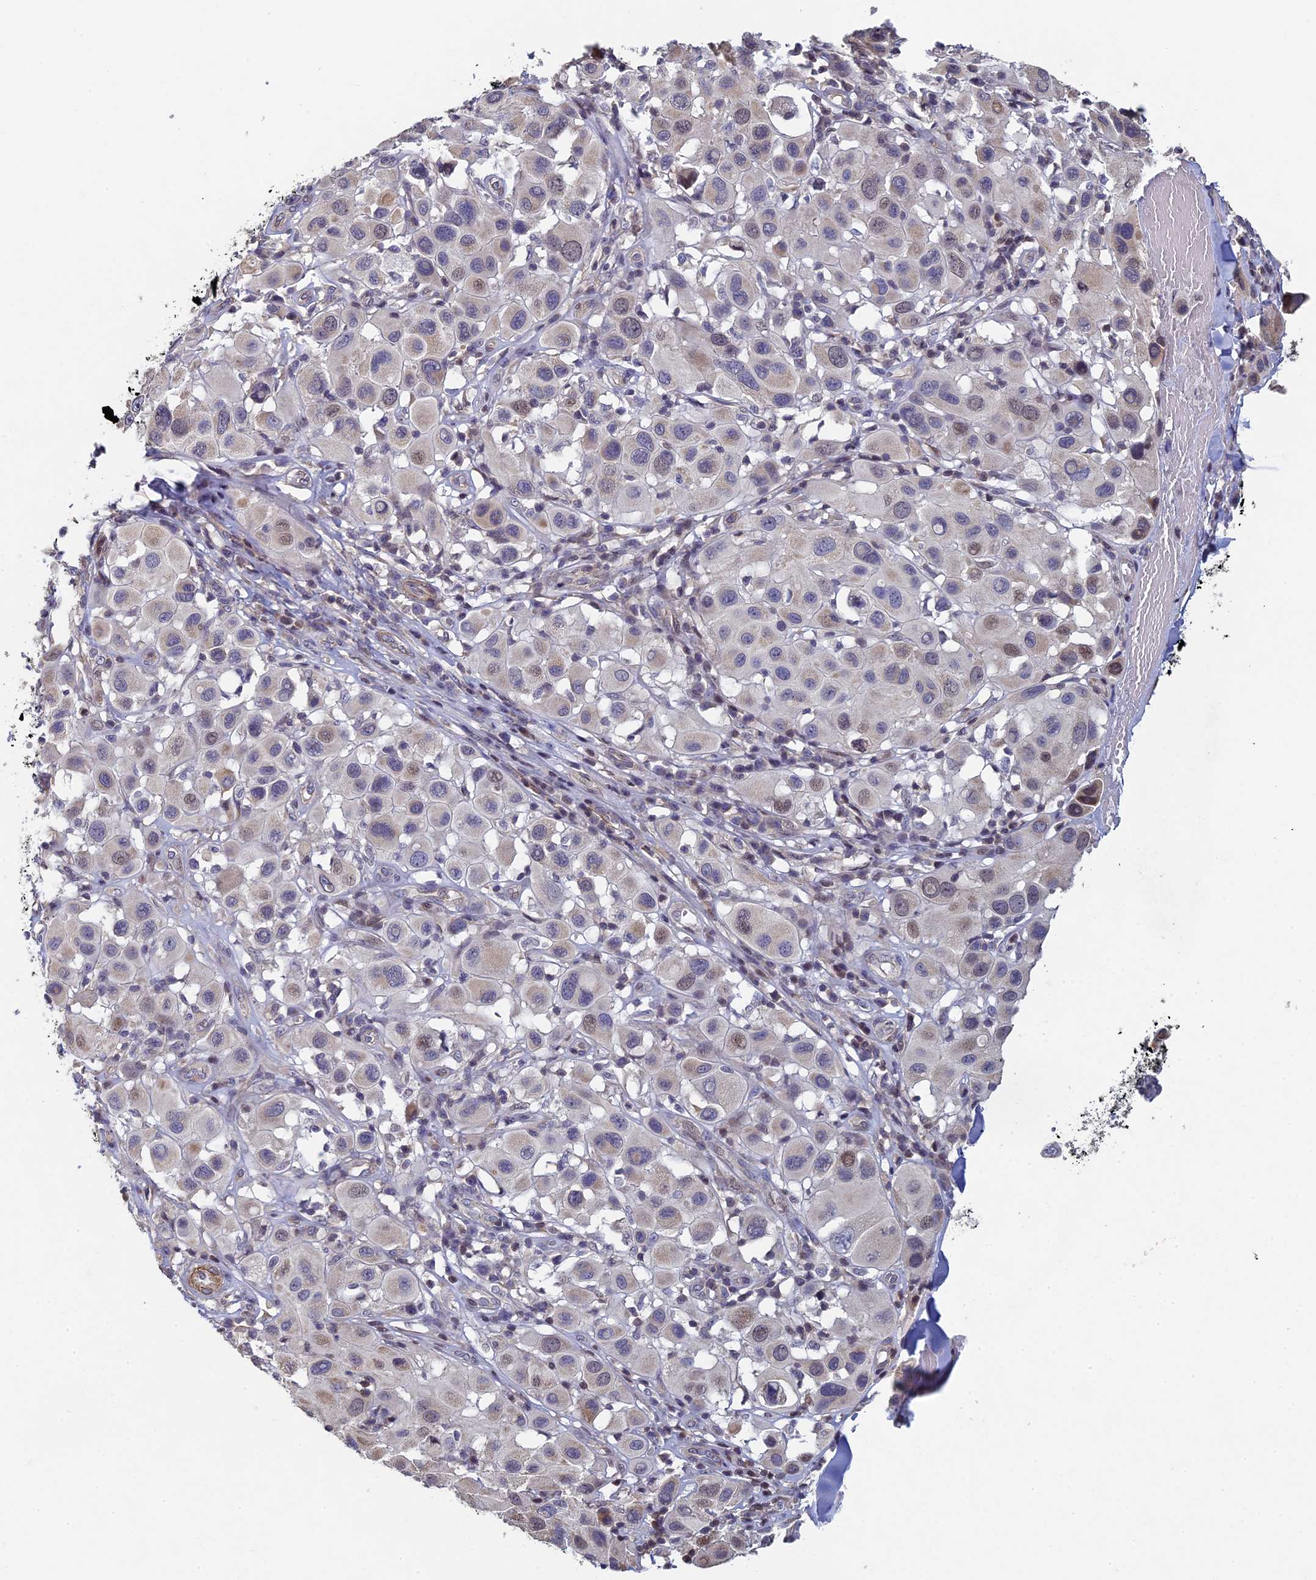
{"staining": {"intensity": "weak", "quantity": "<25%", "location": "nuclear"}, "tissue": "melanoma", "cell_type": "Tumor cells", "image_type": "cancer", "snomed": [{"axis": "morphology", "description": "Malignant melanoma, Metastatic site"}, {"axis": "topography", "description": "Skin"}], "caption": "A high-resolution histopathology image shows immunohistochemistry staining of melanoma, which shows no significant expression in tumor cells. Brightfield microscopy of immunohistochemistry (IHC) stained with DAB (3,3'-diaminobenzidine) (brown) and hematoxylin (blue), captured at high magnification.", "gene": "DIXDC1", "patient": {"sex": "male", "age": 41}}